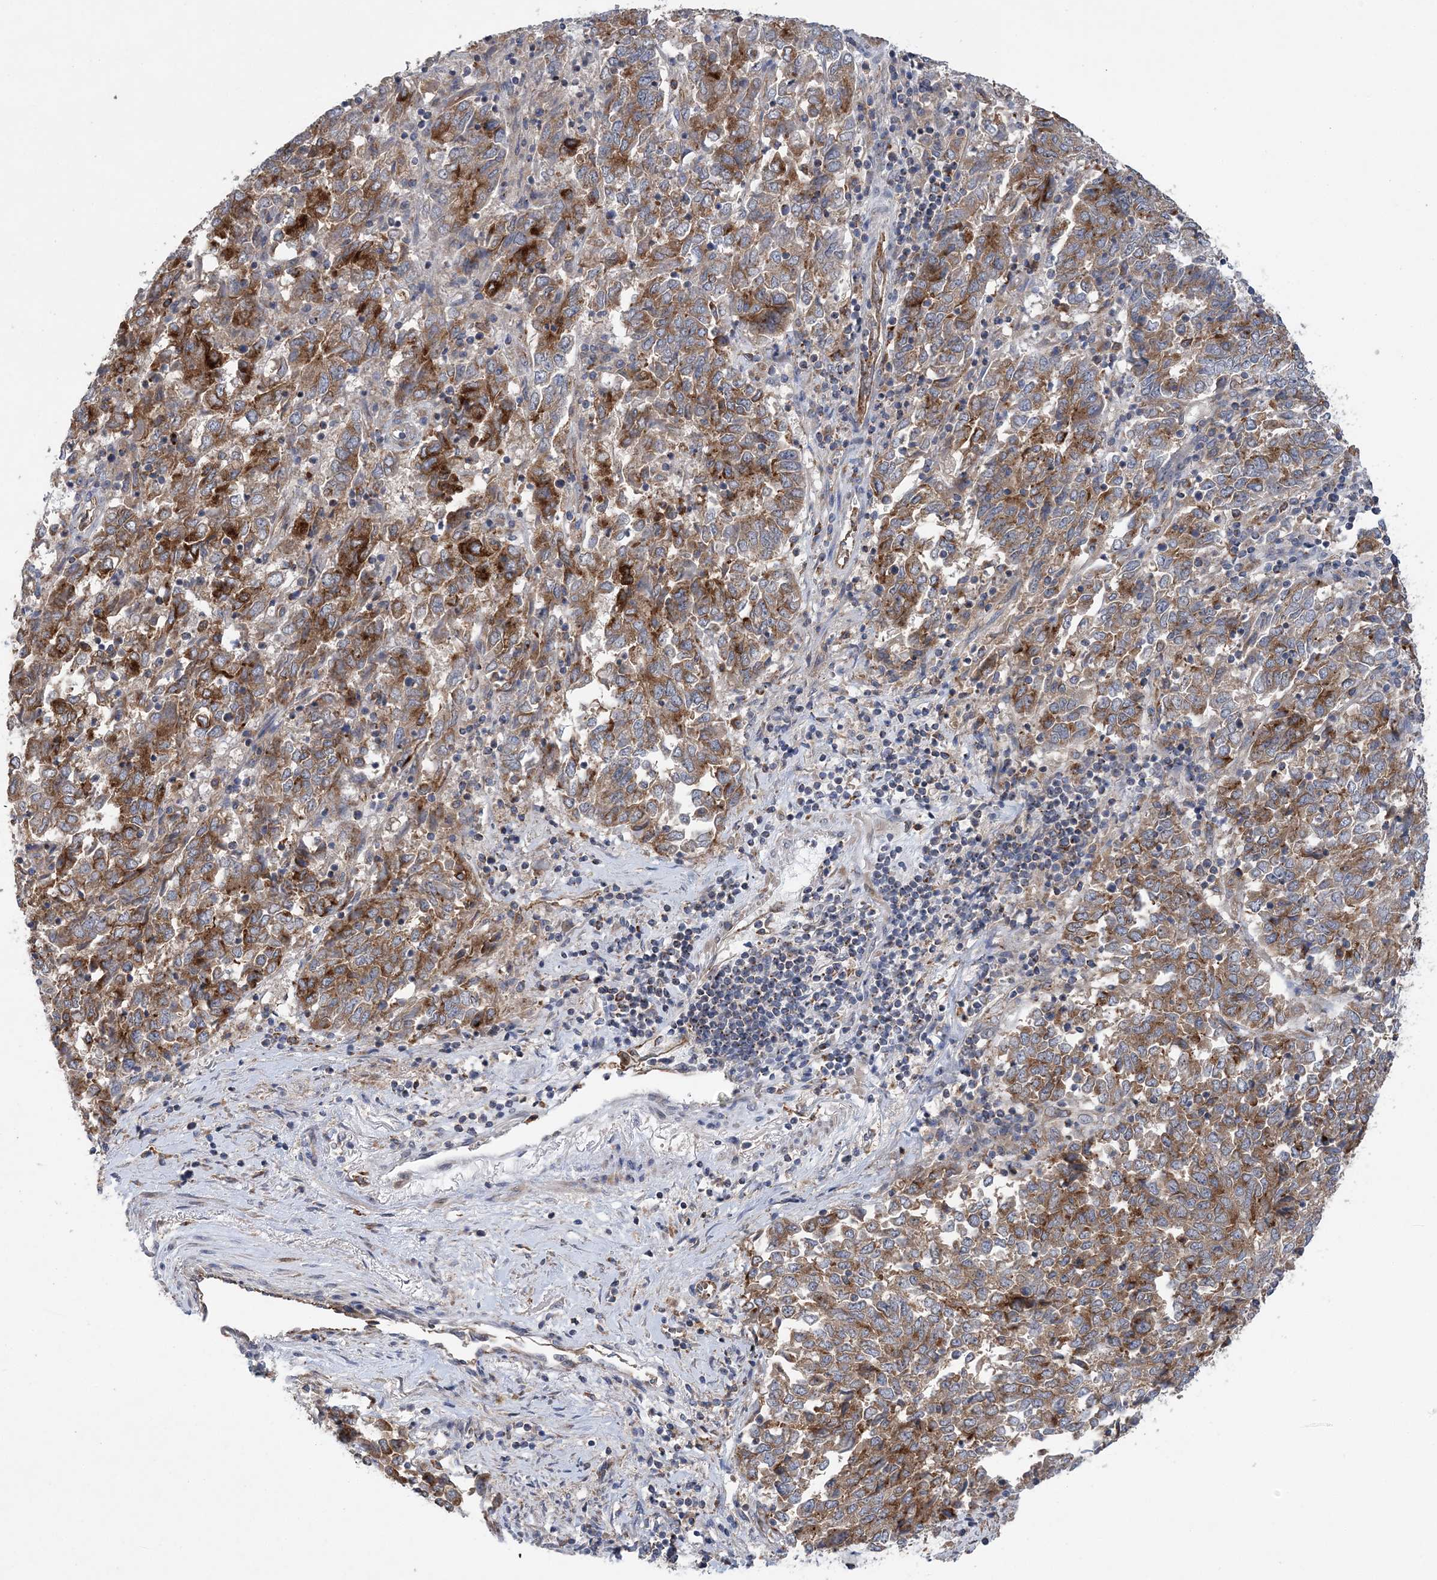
{"staining": {"intensity": "moderate", "quantity": ">75%", "location": "cytoplasmic/membranous"}, "tissue": "endometrial cancer", "cell_type": "Tumor cells", "image_type": "cancer", "snomed": [{"axis": "morphology", "description": "Adenocarcinoma, NOS"}, {"axis": "topography", "description": "Endometrium"}], "caption": "Human endometrial adenocarcinoma stained with a protein marker shows moderate staining in tumor cells.", "gene": "PTTG1IP", "patient": {"sex": "female", "age": 80}}